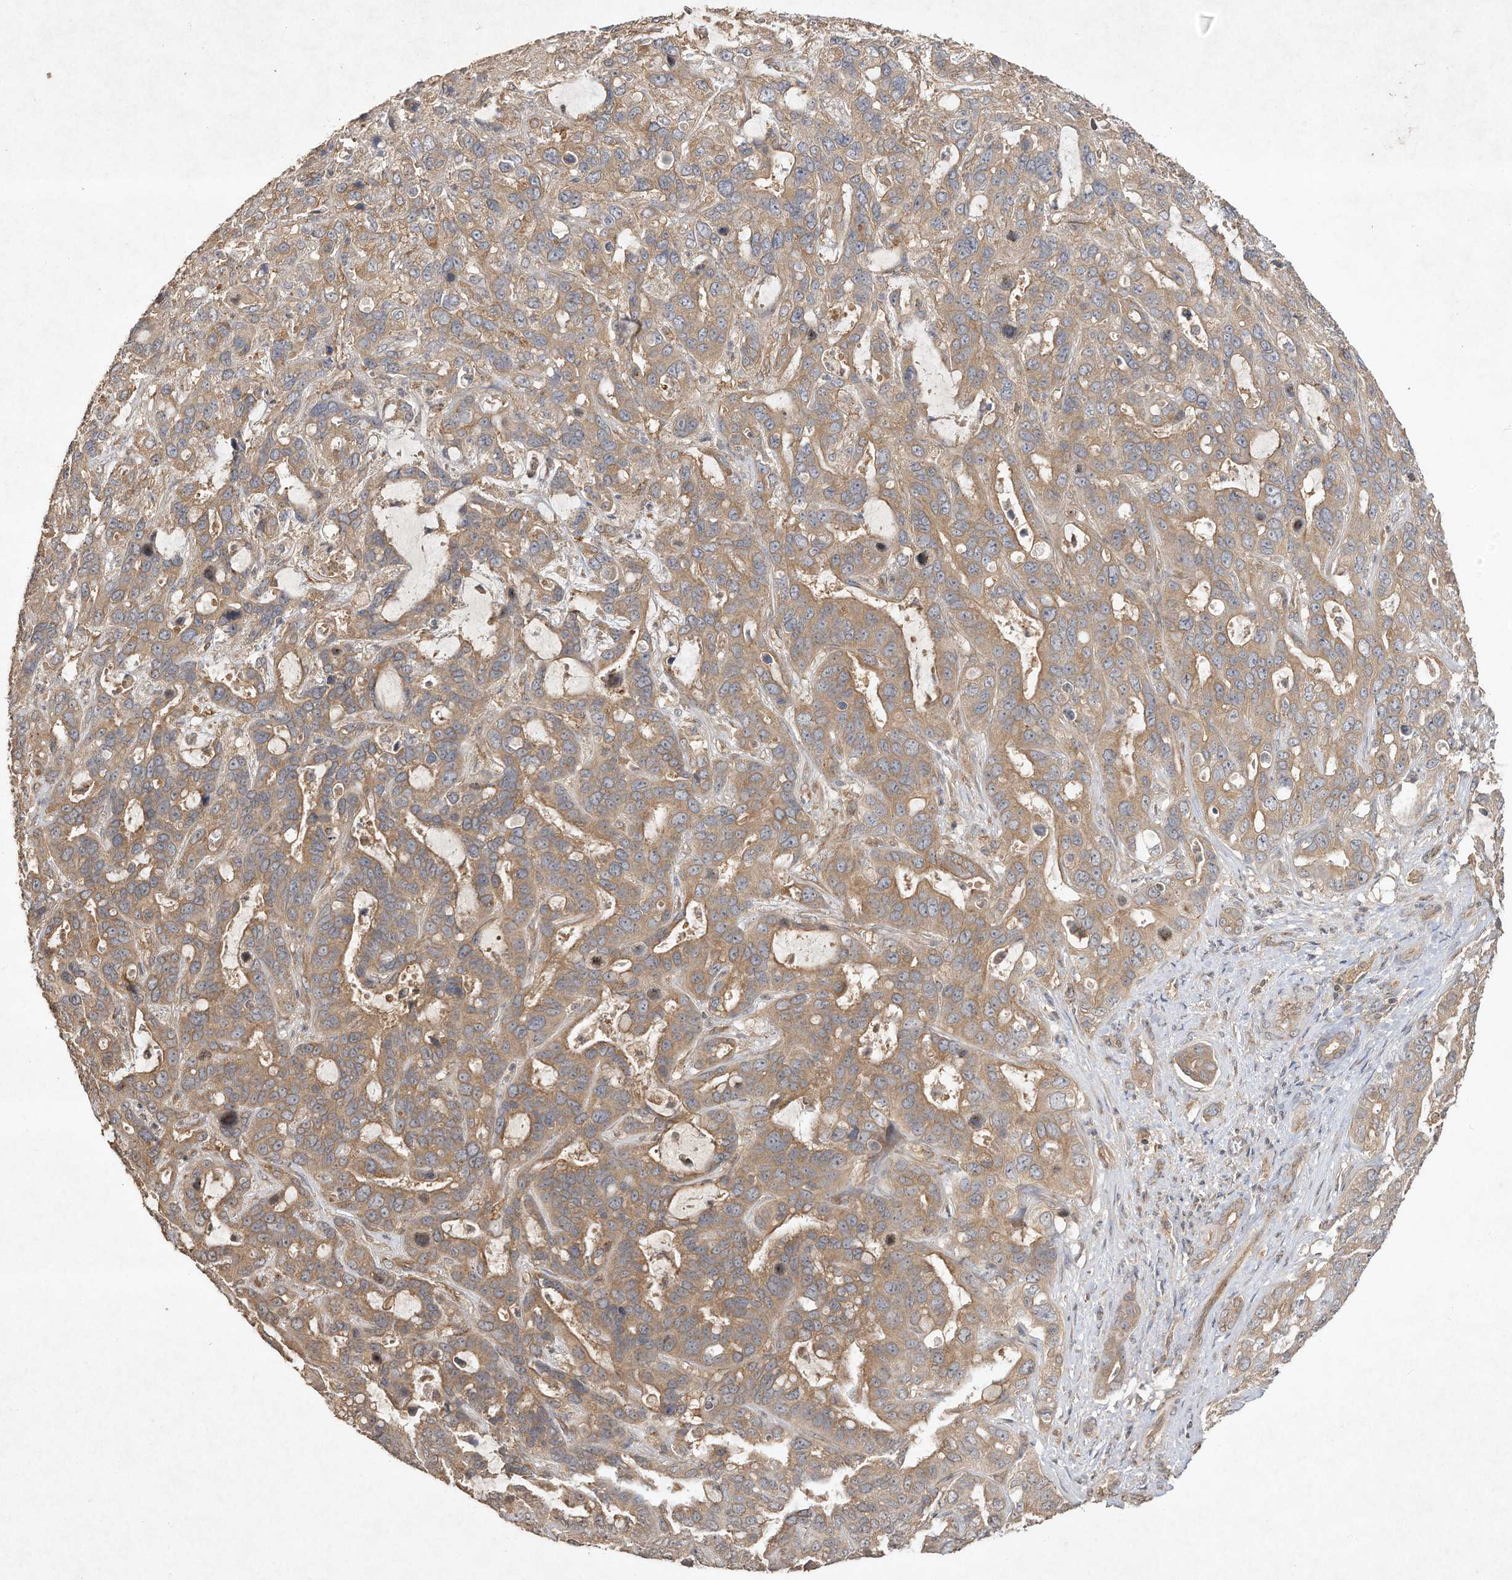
{"staining": {"intensity": "moderate", "quantity": "25%-75%", "location": "cytoplasmic/membranous"}, "tissue": "liver cancer", "cell_type": "Tumor cells", "image_type": "cancer", "snomed": [{"axis": "morphology", "description": "Cholangiocarcinoma"}, {"axis": "topography", "description": "Liver"}], "caption": "Immunohistochemistry (IHC) photomicrograph of neoplastic tissue: cholangiocarcinoma (liver) stained using immunohistochemistry (IHC) demonstrates medium levels of moderate protein expression localized specifically in the cytoplasmic/membranous of tumor cells, appearing as a cytoplasmic/membranous brown color.", "gene": "DYNC1I2", "patient": {"sex": "female", "age": 65}}